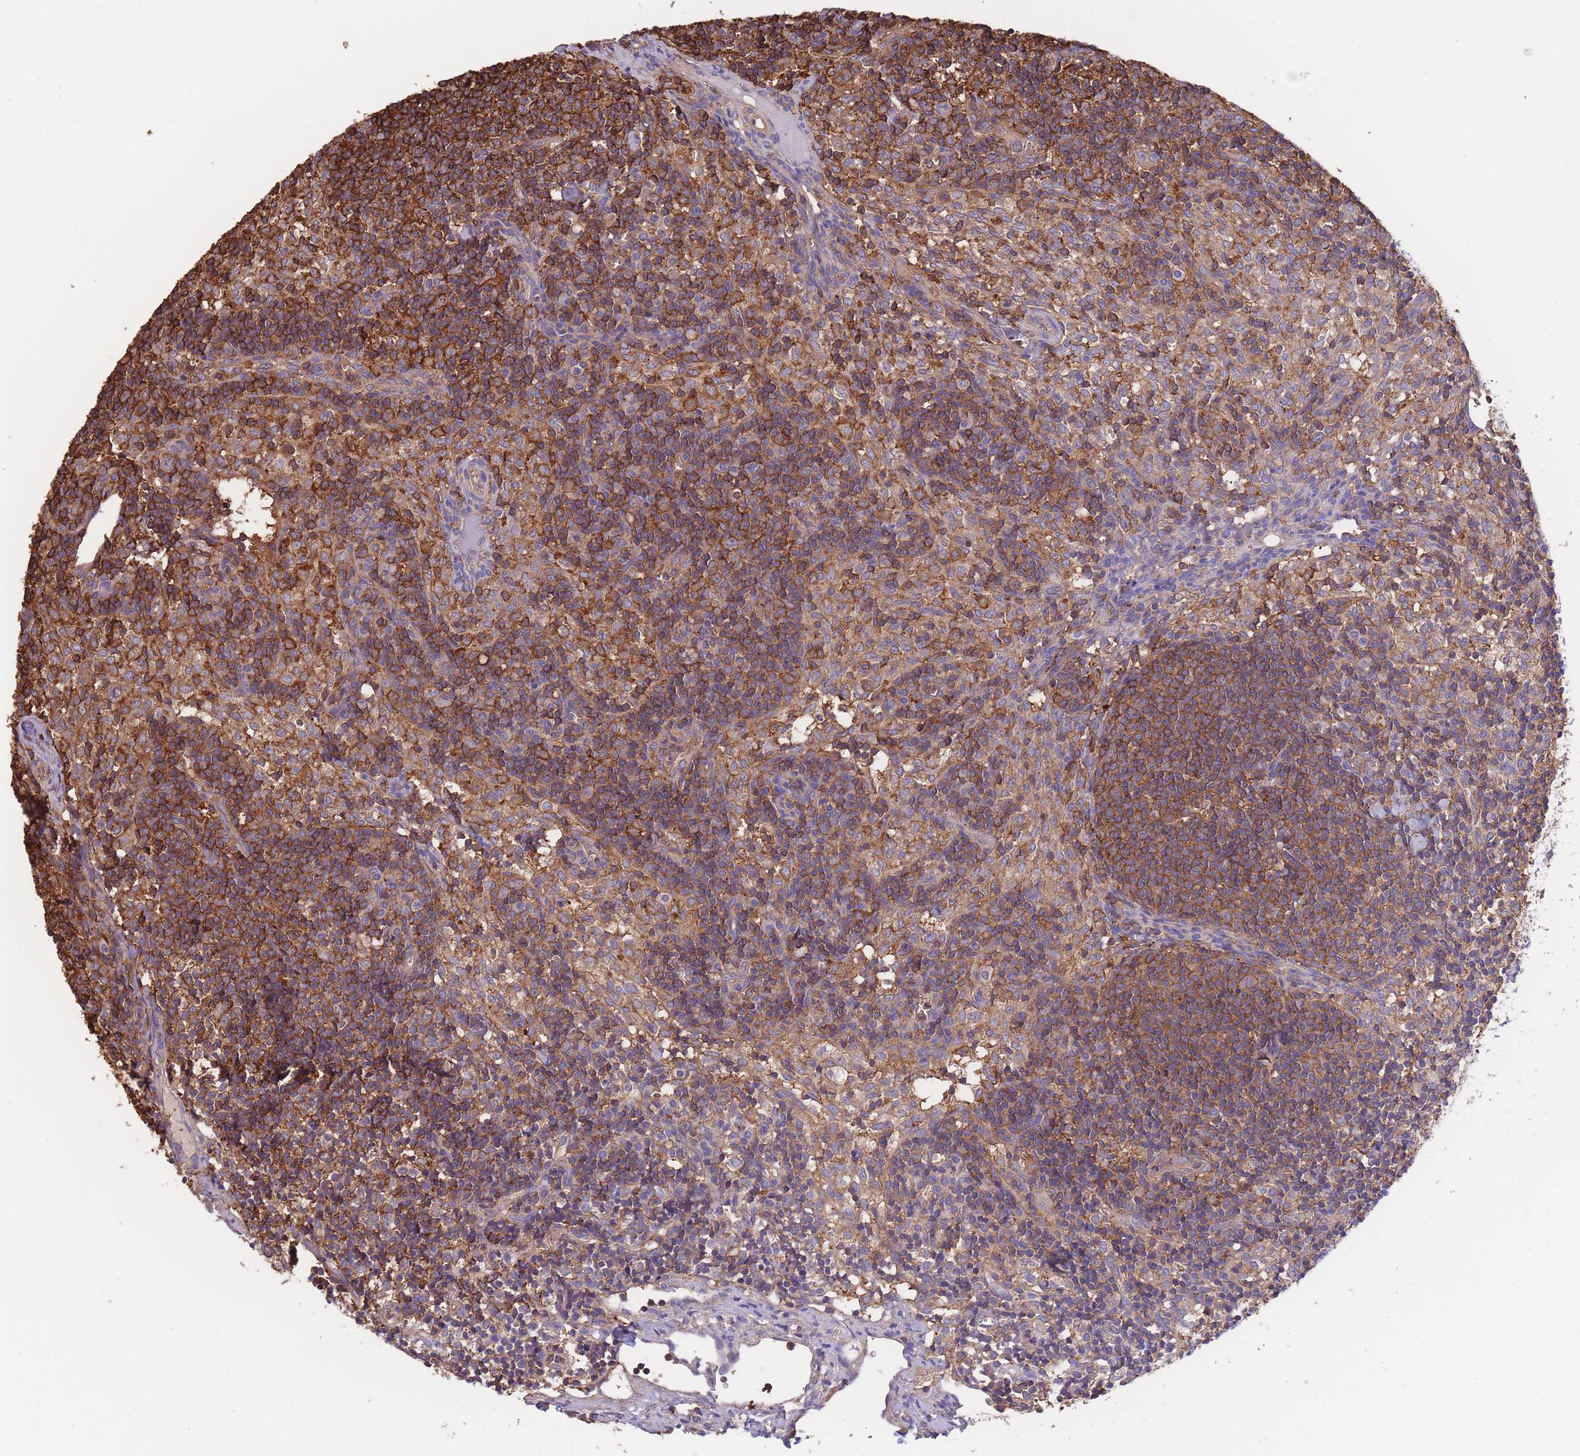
{"staining": {"intensity": "strong", "quantity": ">75%", "location": "cytoplasmic/membranous"}, "tissue": "lymph node", "cell_type": "Germinal center cells", "image_type": "normal", "snomed": [{"axis": "morphology", "description": "Normal tissue, NOS"}, {"axis": "topography", "description": "Lymph node"}], "caption": "Benign lymph node demonstrates strong cytoplasmic/membranous positivity in approximately >75% of germinal center cells, visualized by immunohistochemistry.", "gene": "LRRN4CL", "patient": {"sex": "female", "age": 30}}